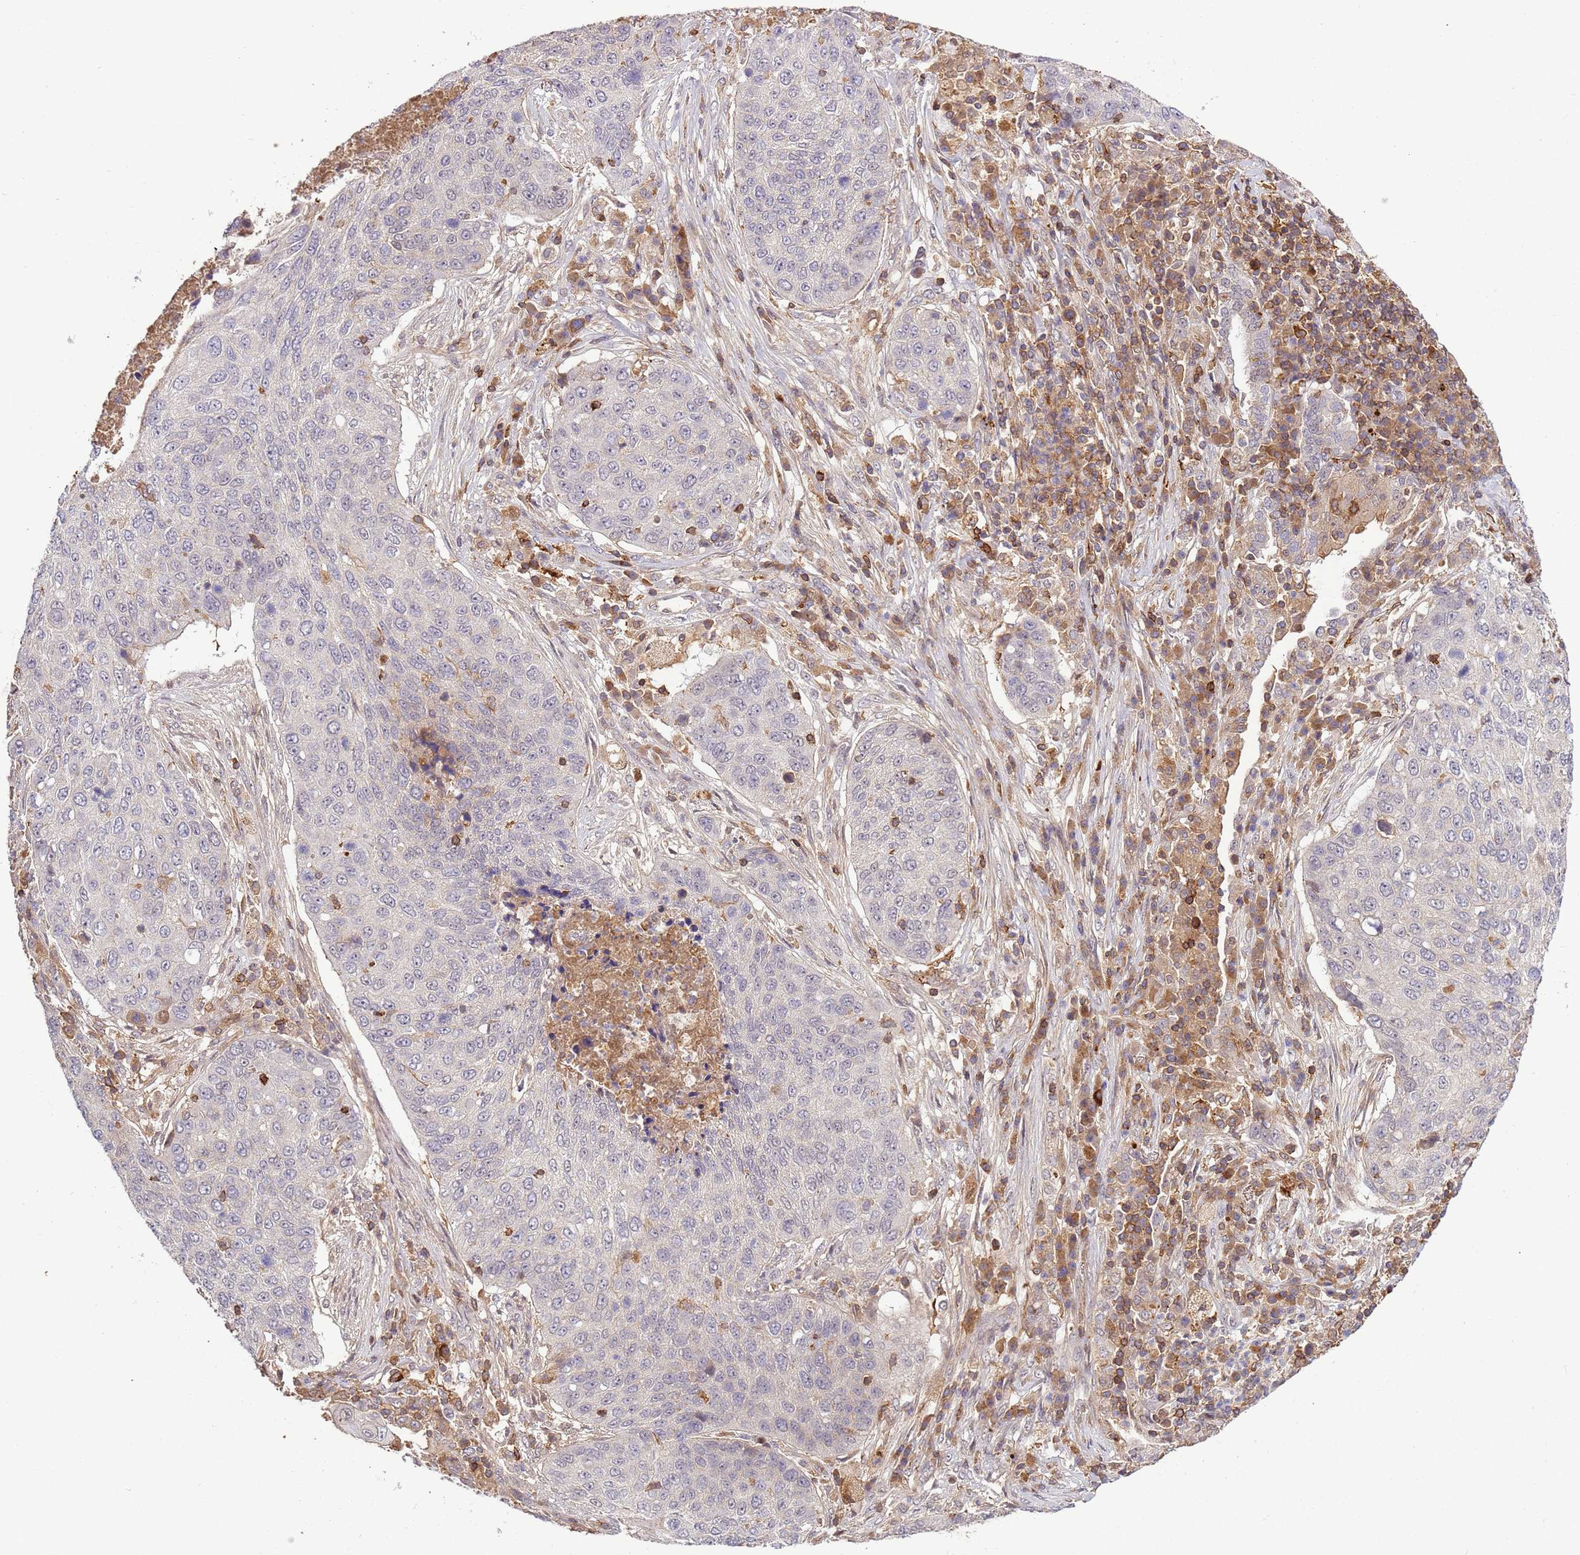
{"staining": {"intensity": "negative", "quantity": "none", "location": "none"}, "tissue": "lung cancer", "cell_type": "Tumor cells", "image_type": "cancer", "snomed": [{"axis": "morphology", "description": "Squamous cell carcinoma, NOS"}, {"axis": "topography", "description": "Lung"}], "caption": "Tumor cells are negative for protein expression in human lung squamous cell carcinoma. (Brightfield microscopy of DAB IHC at high magnification).", "gene": "ZNF624", "patient": {"sex": "female", "age": 63}}